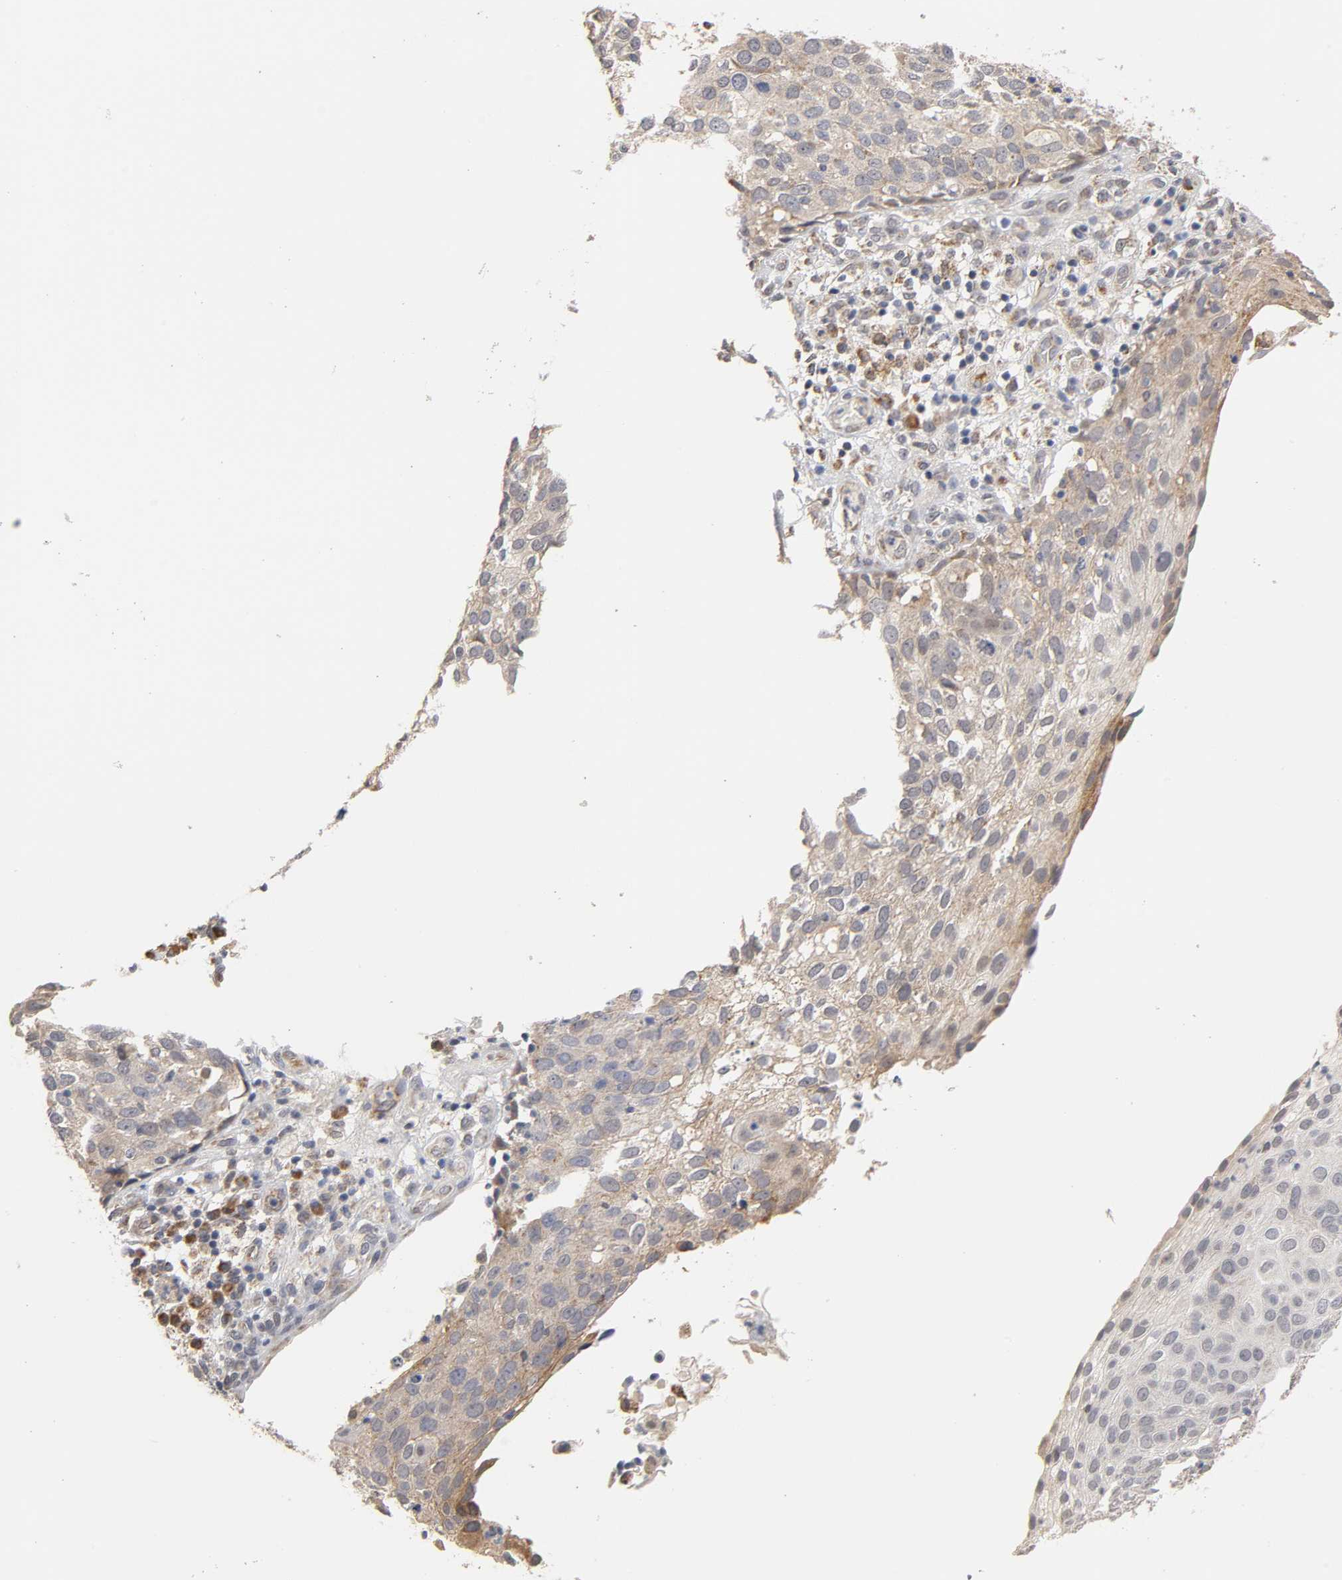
{"staining": {"intensity": "moderate", "quantity": "<25%", "location": "cytoplasmic/membranous"}, "tissue": "skin cancer", "cell_type": "Tumor cells", "image_type": "cancer", "snomed": [{"axis": "morphology", "description": "Squamous cell carcinoma, NOS"}, {"axis": "topography", "description": "Skin"}], "caption": "Tumor cells exhibit low levels of moderate cytoplasmic/membranous positivity in approximately <25% of cells in human skin cancer (squamous cell carcinoma).", "gene": "GSTZ1", "patient": {"sex": "male", "age": 87}}